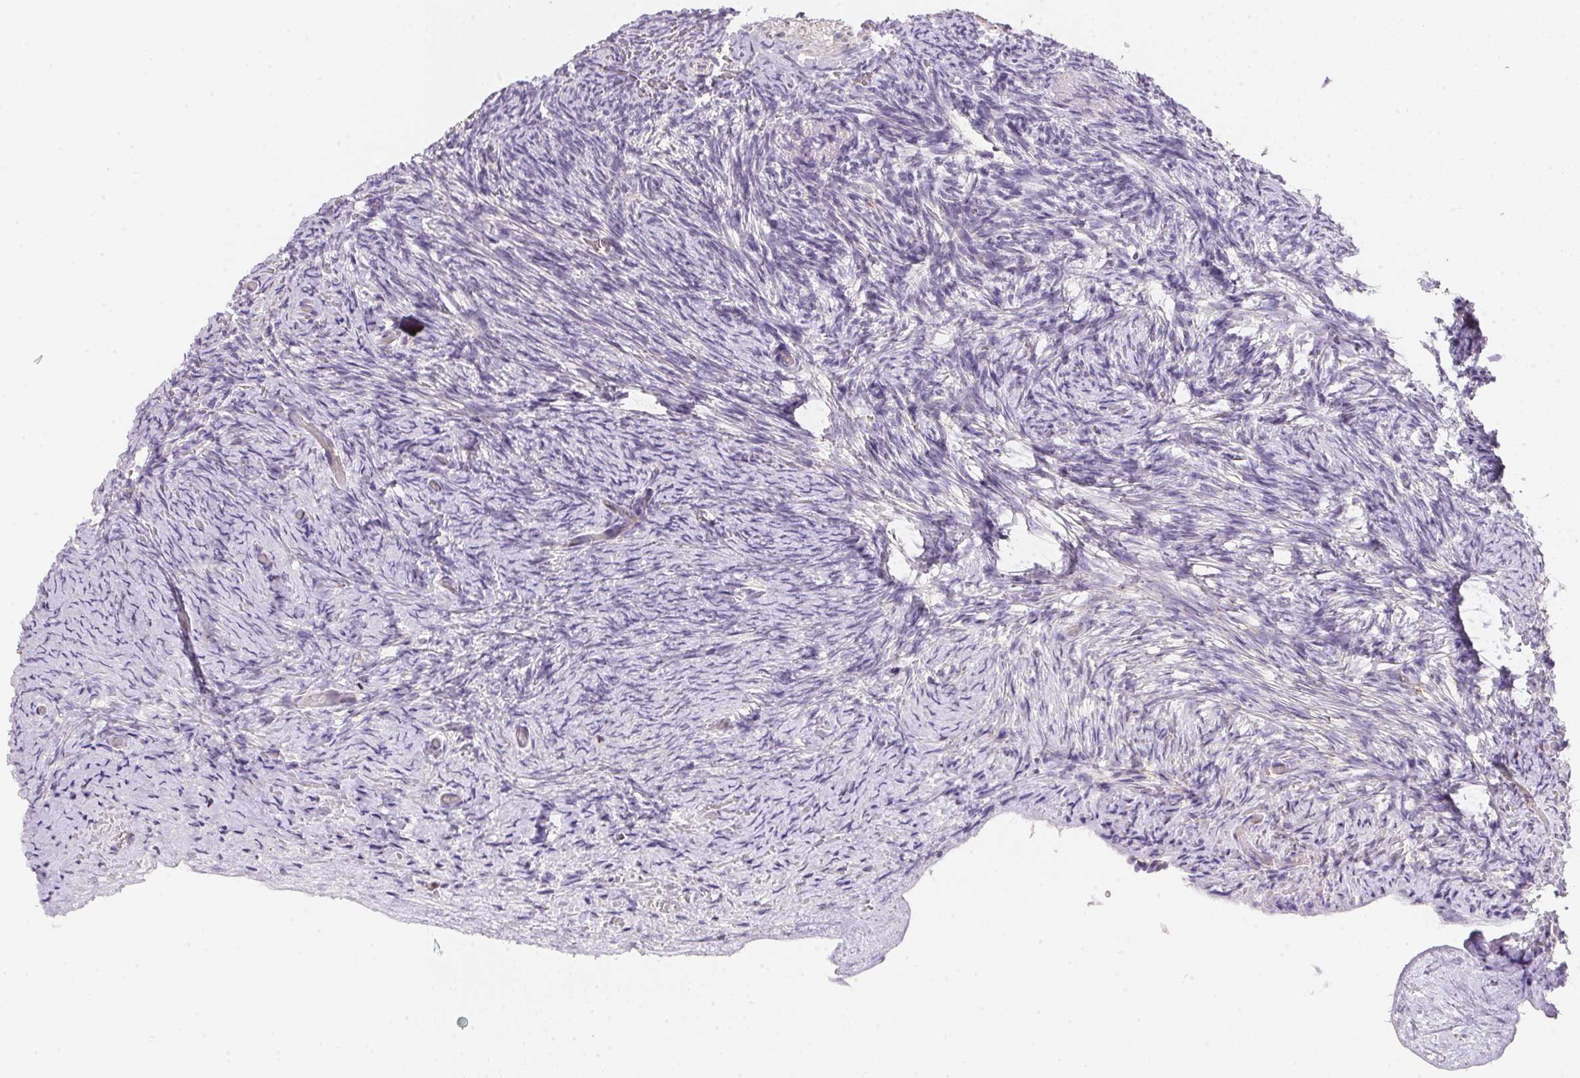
{"staining": {"intensity": "negative", "quantity": "none", "location": "none"}, "tissue": "ovary", "cell_type": "Ovarian stroma cells", "image_type": "normal", "snomed": [{"axis": "morphology", "description": "Normal tissue, NOS"}, {"axis": "topography", "description": "Ovary"}], "caption": "DAB immunohistochemical staining of unremarkable human ovary exhibits no significant staining in ovarian stroma cells.", "gene": "GIPC2", "patient": {"sex": "female", "age": 34}}